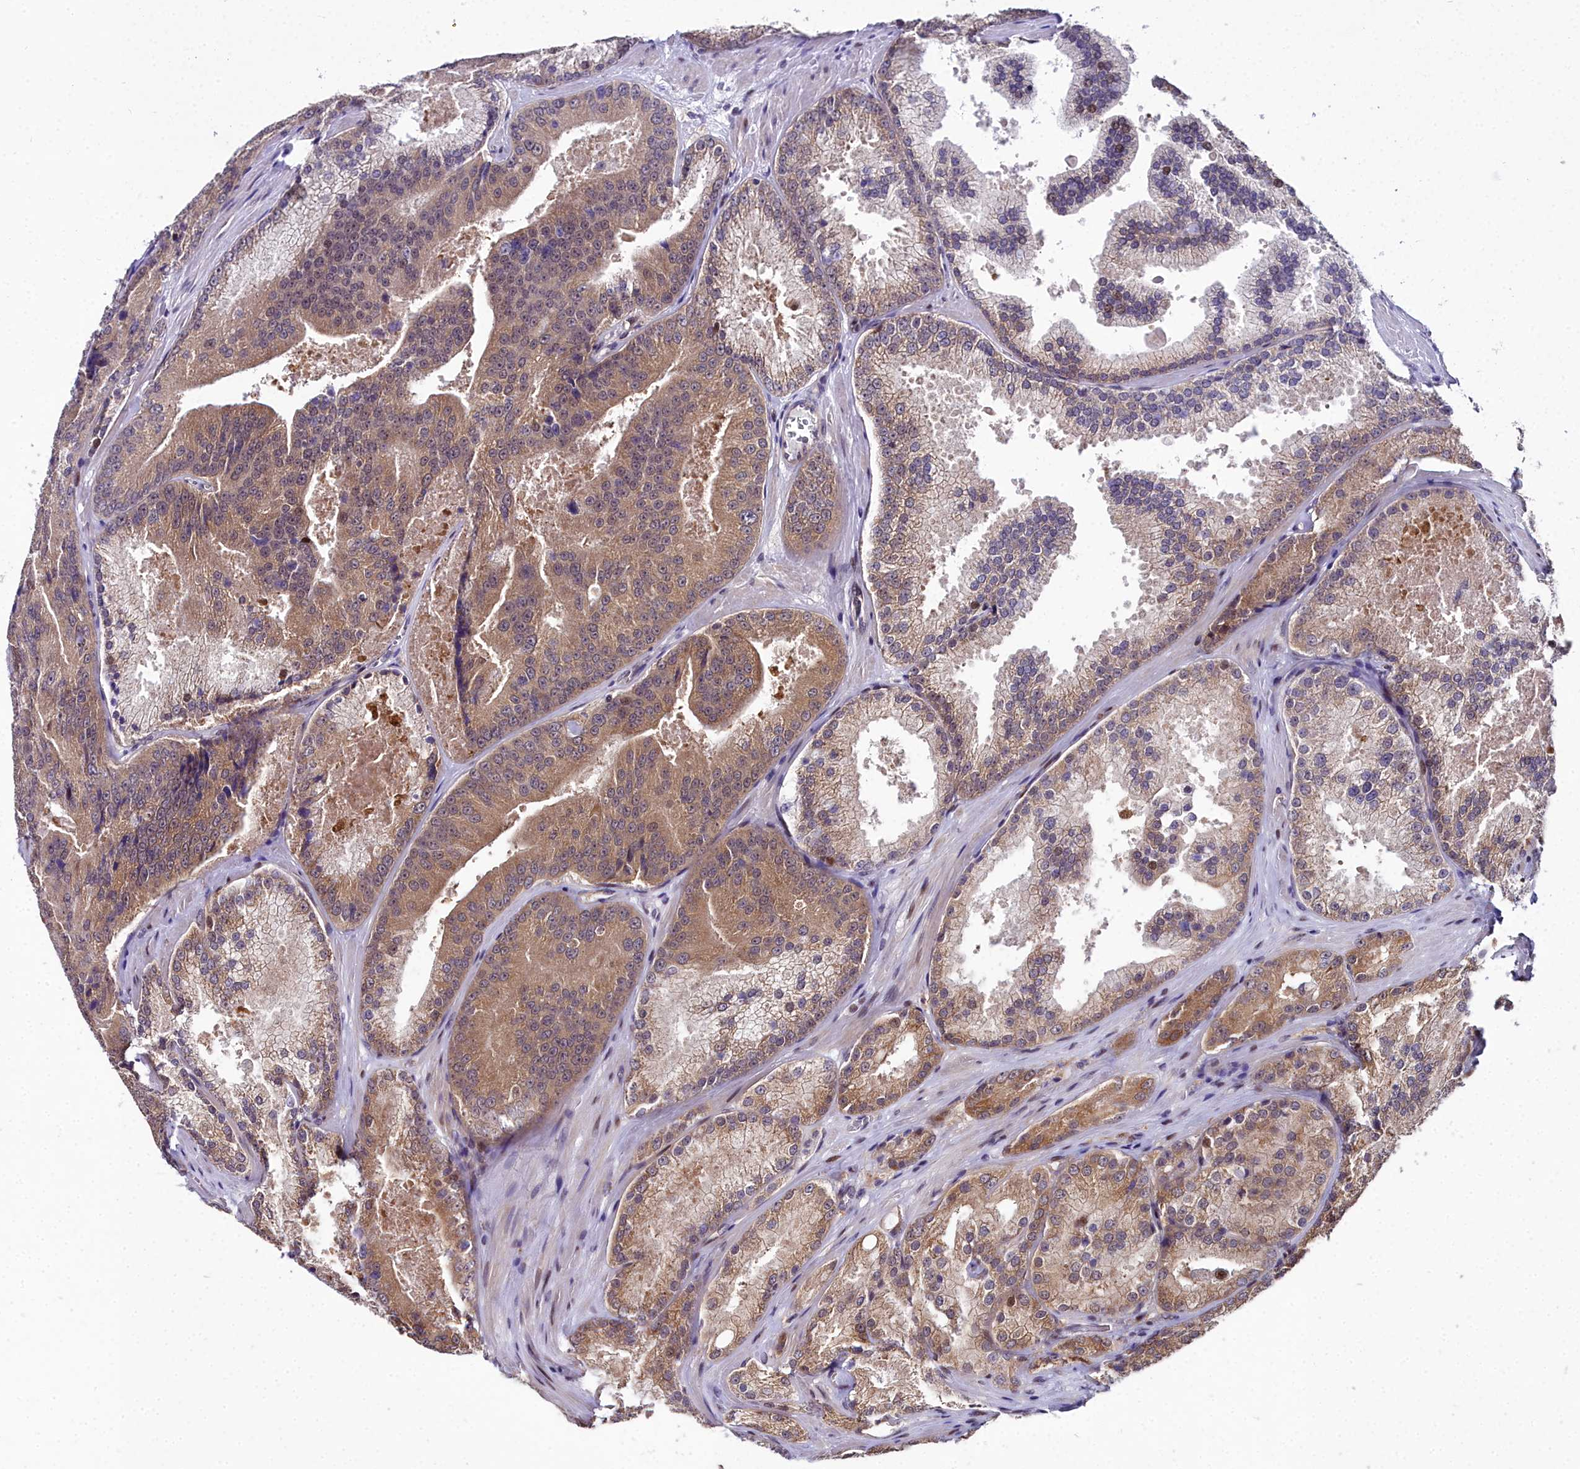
{"staining": {"intensity": "moderate", "quantity": ">75%", "location": "cytoplasmic/membranous"}, "tissue": "prostate cancer", "cell_type": "Tumor cells", "image_type": "cancer", "snomed": [{"axis": "morphology", "description": "Adenocarcinoma, High grade"}, {"axis": "topography", "description": "Prostate"}], "caption": "Prostate cancer tissue shows moderate cytoplasmic/membranous expression in about >75% of tumor cells, visualized by immunohistochemistry.", "gene": "AP1M1", "patient": {"sex": "male", "age": 61}}